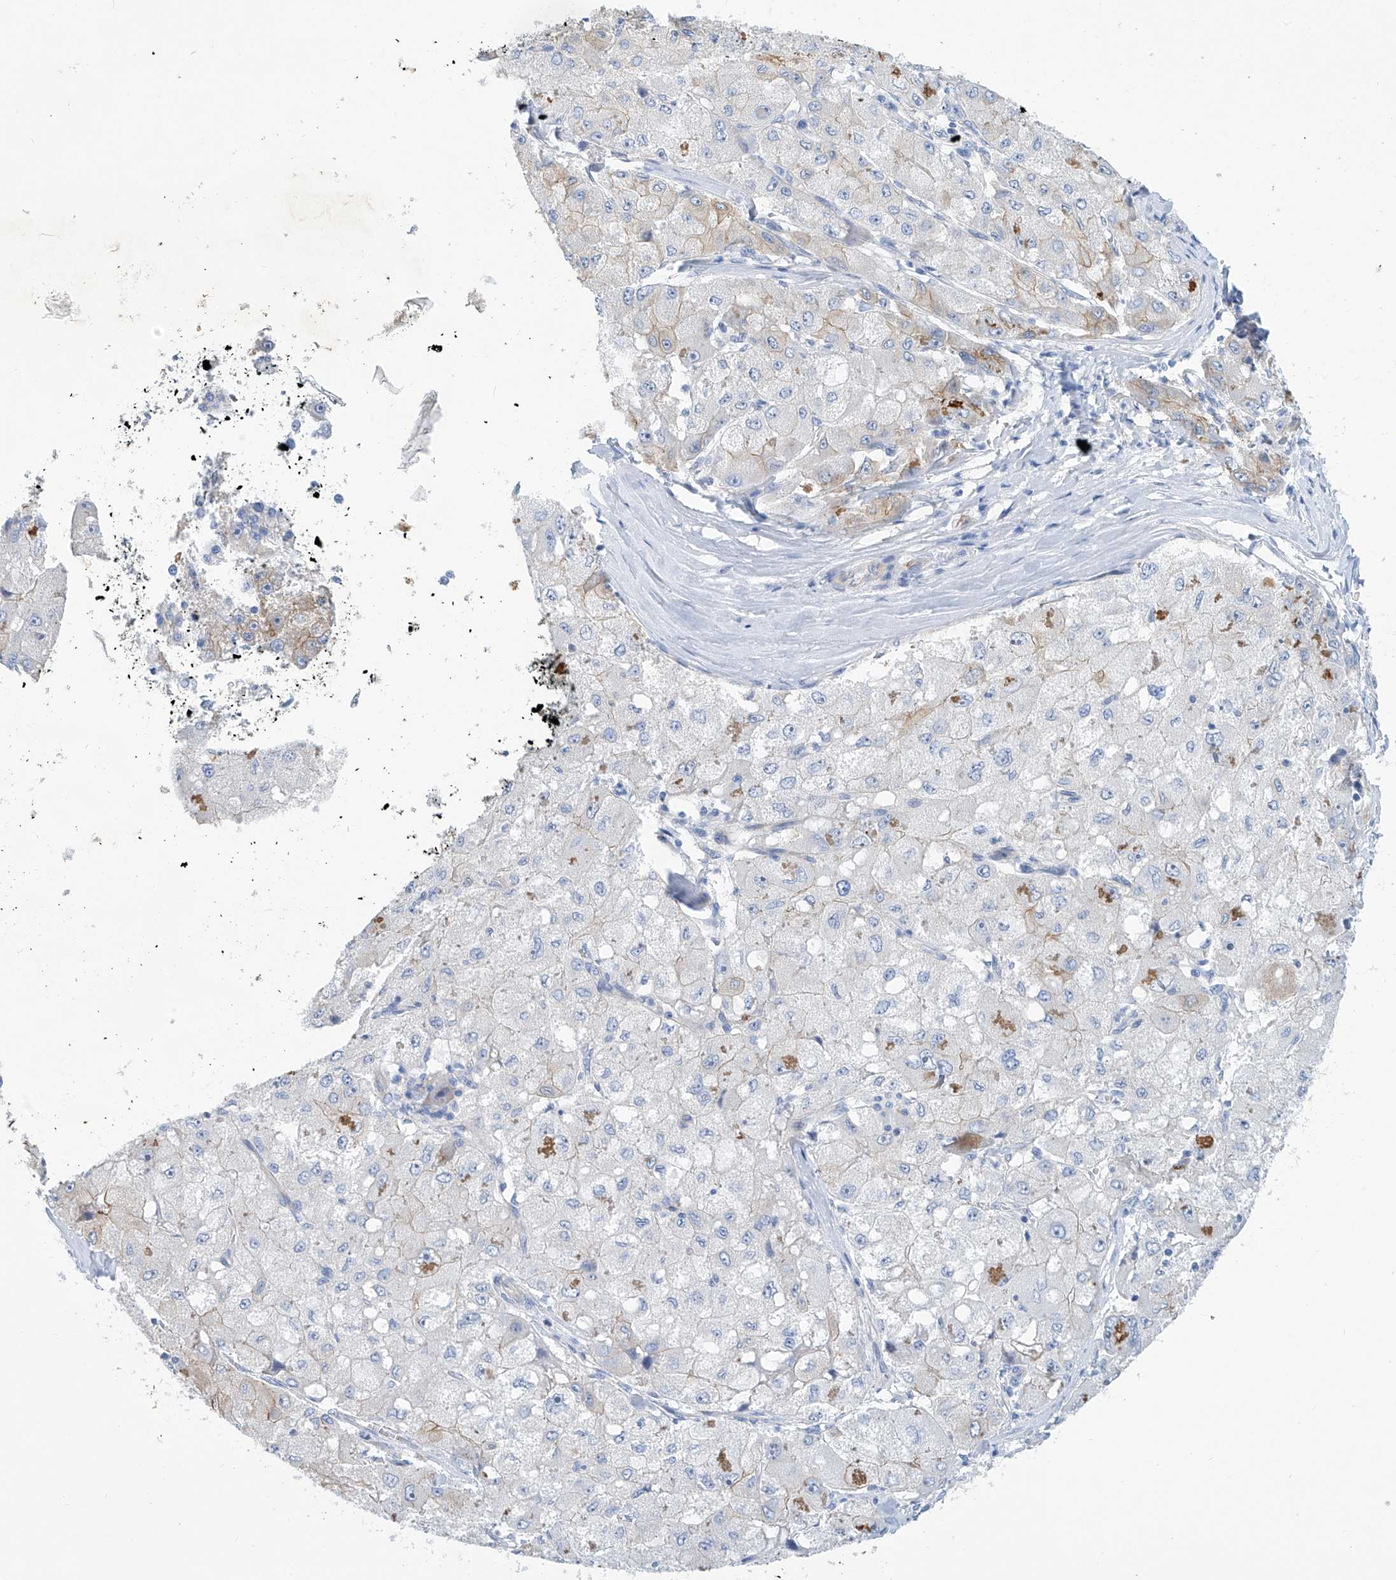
{"staining": {"intensity": "negative", "quantity": "none", "location": "none"}, "tissue": "liver cancer", "cell_type": "Tumor cells", "image_type": "cancer", "snomed": [{"axis": "morphology", "description": "Carcinoma, Hepatocellular, NOS"}, {"axis": "topography", "description": "Liver"}], "caption": "Tumor cells show no significant positivity in liver cancer (hepatocellular carcinoma). The staining is performed using DAB (3,3'-diaminobenzidine) brown chromogen with nuclei counter-stained in using hematoxylin.", "gene": "PIK3C2B", "patient": {"sex": "male", "age": 80}}